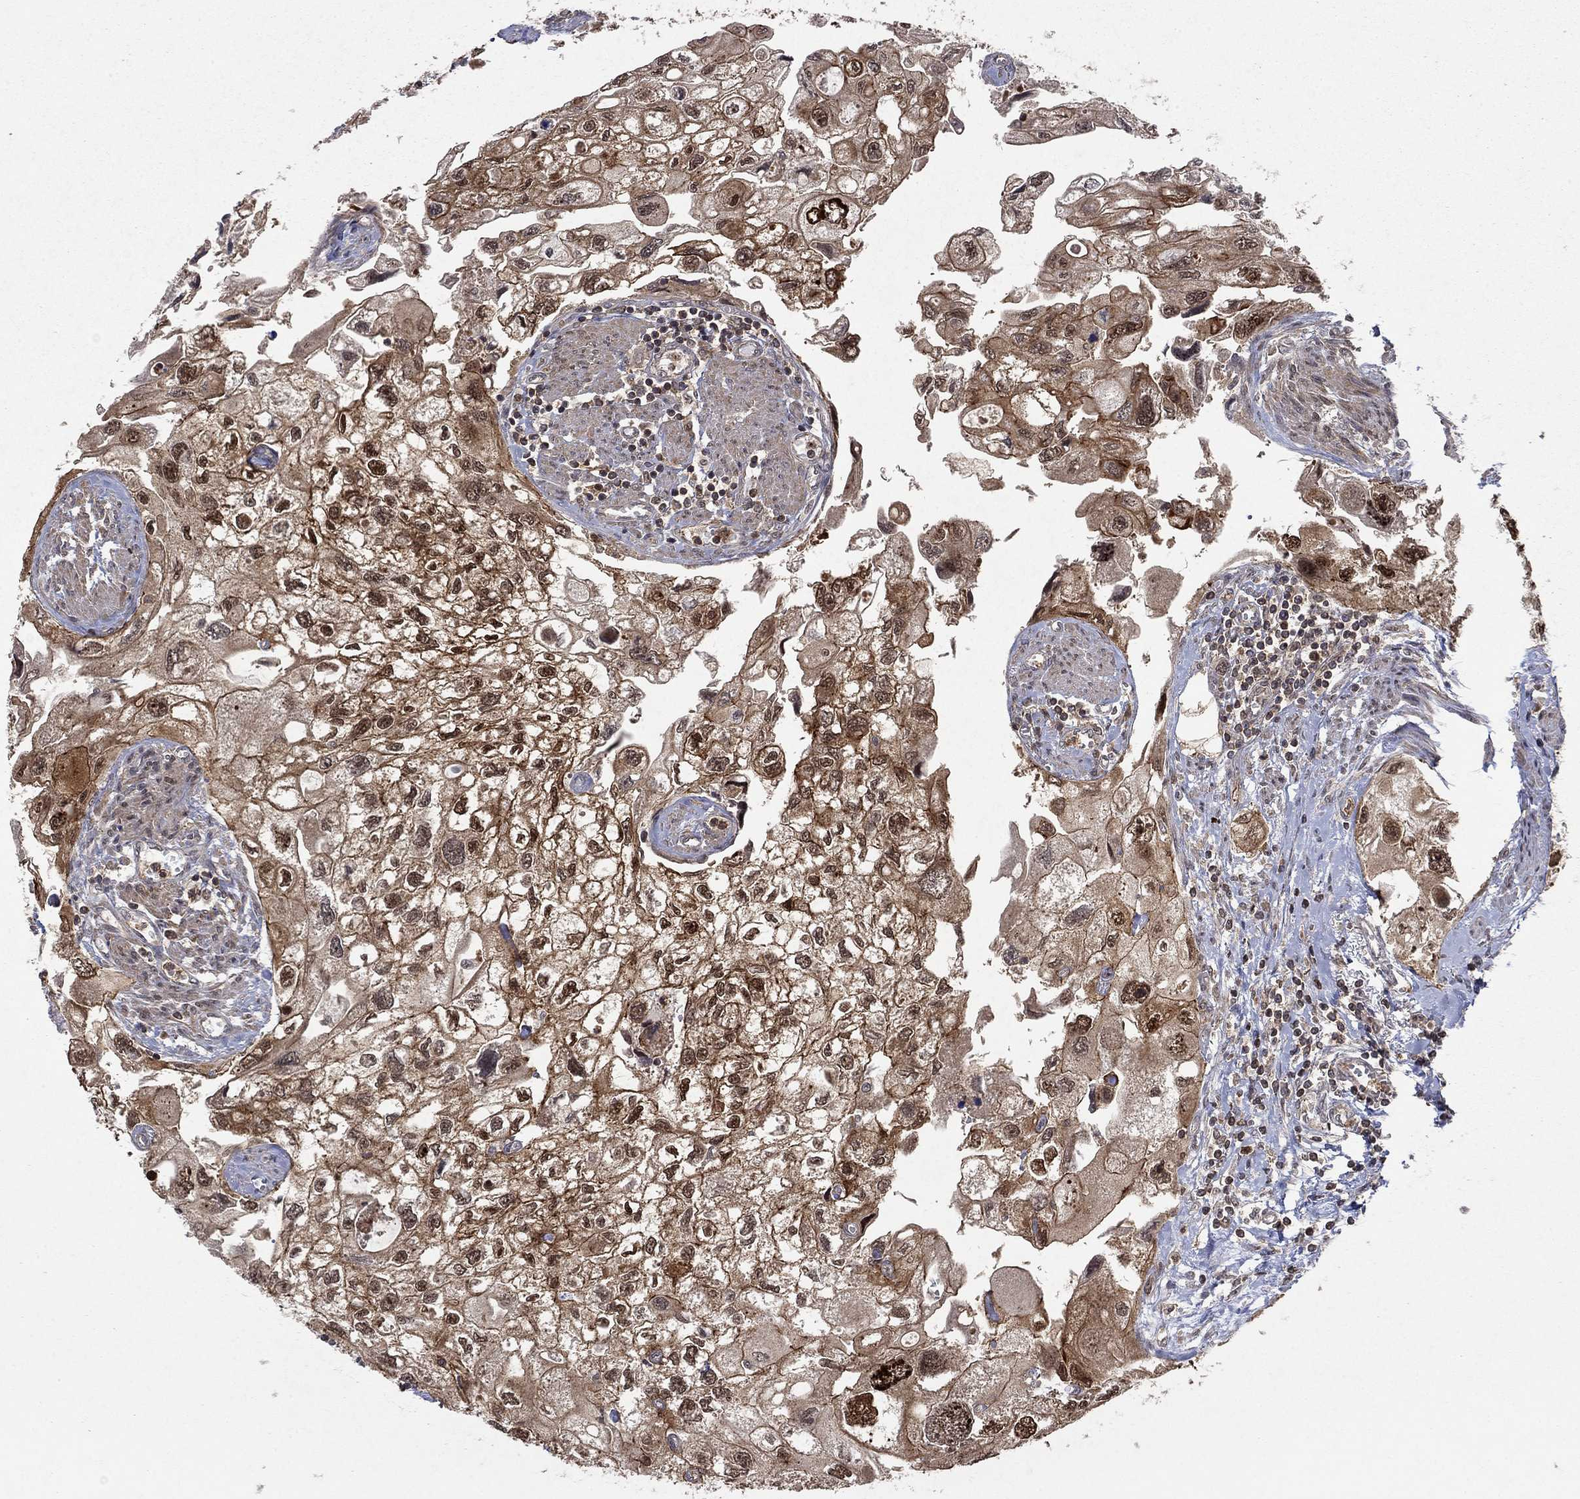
{"staining": {"intensity": "strong", "quantity": "25%-75%", "location": "cytoplasmic/membranous,nuclear"}, "tissue": "urothelial cancer", "cell_type": "Tumor cells", "image_type": "cancer", "snomed": [{"axis": "morphology", "description": "Urothelial carcinoma, High grade"}, {"axis": "topography", "description": "Urinary bladder"}], "caption": "Immunohistochemistry image of neoplastic tissue: urothelial cancer stained using IHC exhibits high levels of strong protein expression localized specifically in the cytoplasmic/membranous and nuclear of tumor cells, appearing as a cytoplasmic/membranous and nuclear brown color.", "gene": "CCDC66", "patient": {"sex": "male", "age": 59}}